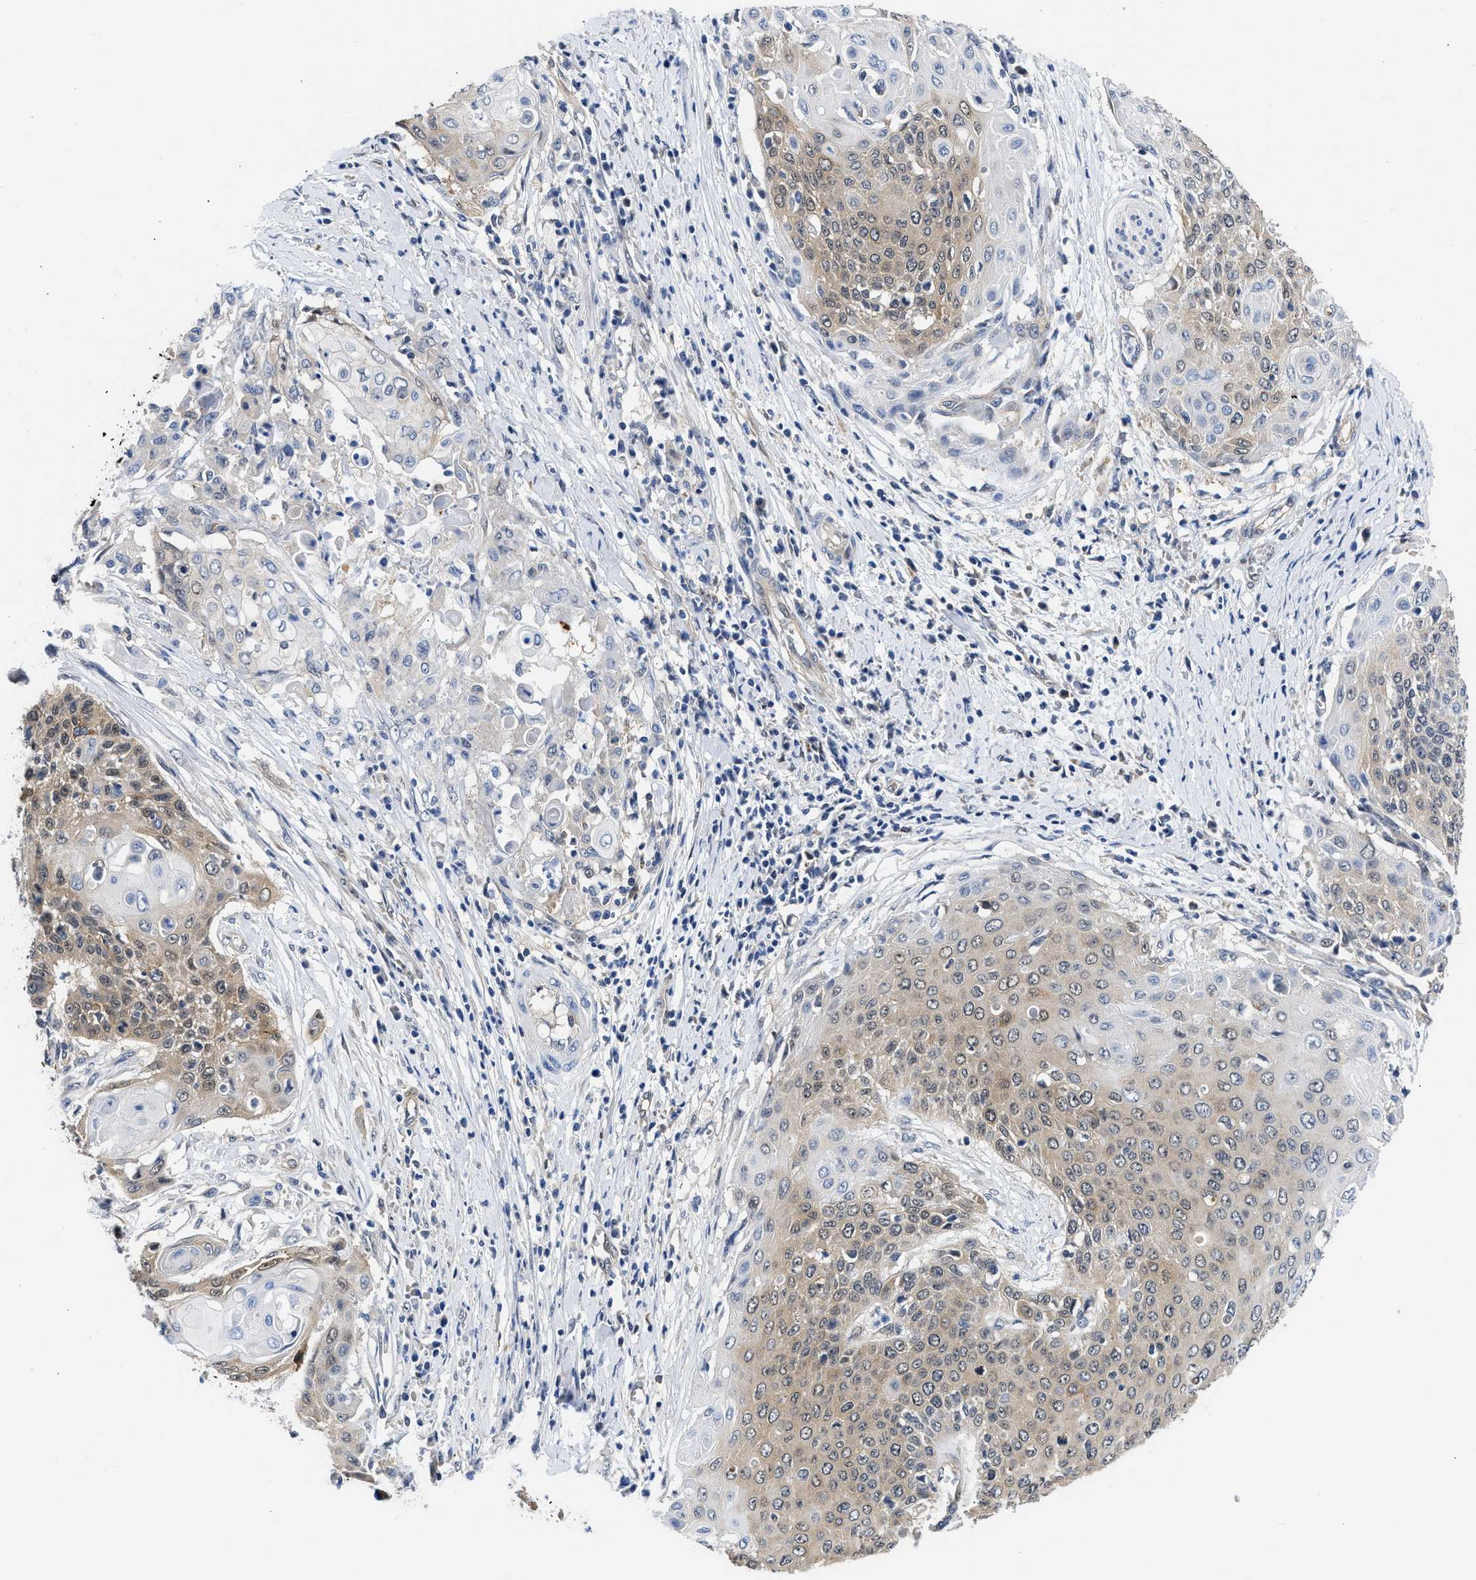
{"staining": {"intensity": "weak", "quantity": "25%-75%", "location": "cytoplasmic/membranous"}, "tissue": "cervical cancer", "cell_type": "Tumor cells", "image_type": "cancer", "snomed": [{"axis": "morphology", "description": "Squamous cell carcinoma, NOS"}, {"axis": "topography", "description": "Cervix"}], "caption": "Immunohistochemical staining of cervical cancer (squamous cell carcinoma) displays weak cytoplasmic/membranous protein positivity in approximately 25%-75% of tumor cells.", "gene": "XPO5", "patient": {"sex": "female", "age": 39}}